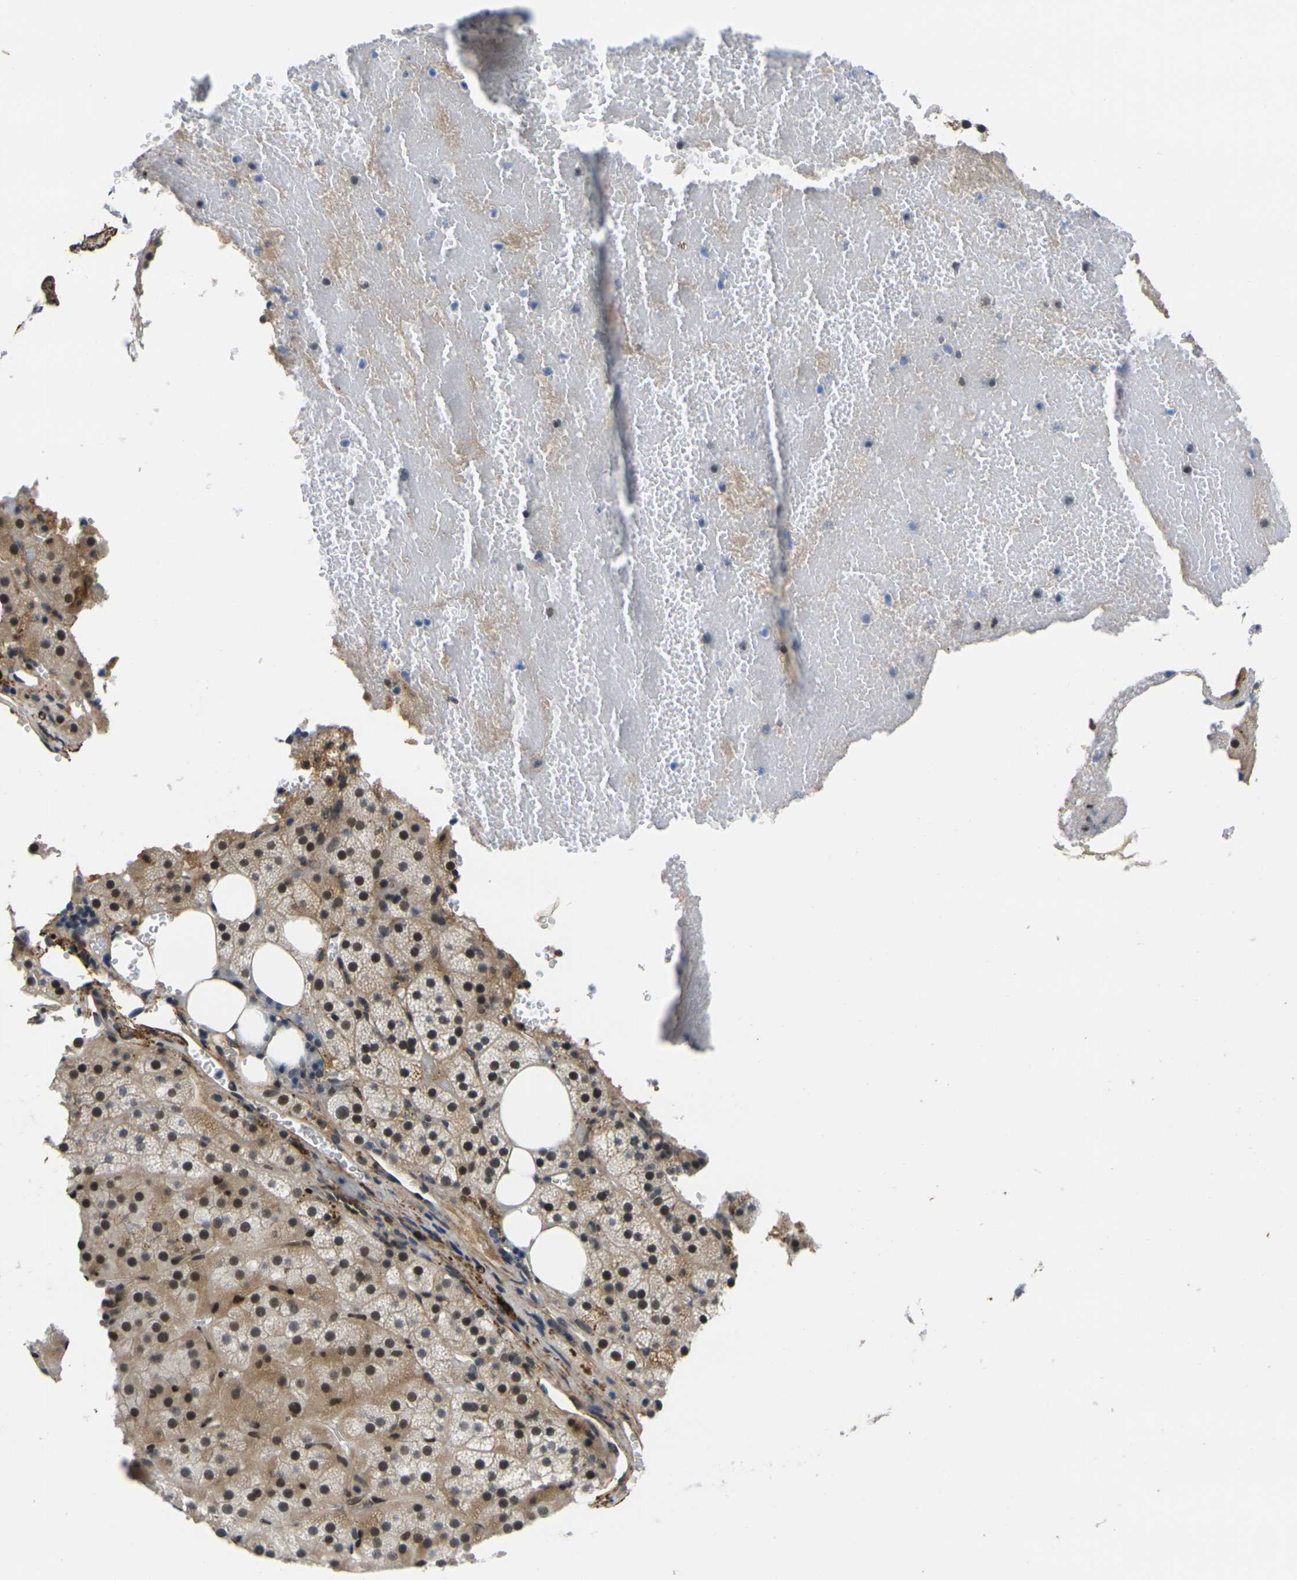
{"staining": {"intensity": "moderate", "quantity": ">75%", "location": "cytoplasmic/membranous,nuclear"}, "tissue": "adrenal gland", "cell_type": "Glandular cells", "image_type": "normal", "snomed": [{"axis": "morphology", "description": "Normal tissue, NOS"}, {"axis": "topography", "description": "Adrenal gland"}], "caption": "Glandular cells reveal medium levels of moderate cytoplasmic/membranous,nuclear positivity in approximately >75% of cells in normal human adrenal gland. The protein is shown in brown color, while the nuclei are stained blue.", "gene": "RBM7", "patient": {"sex": "female", "age": 59}}